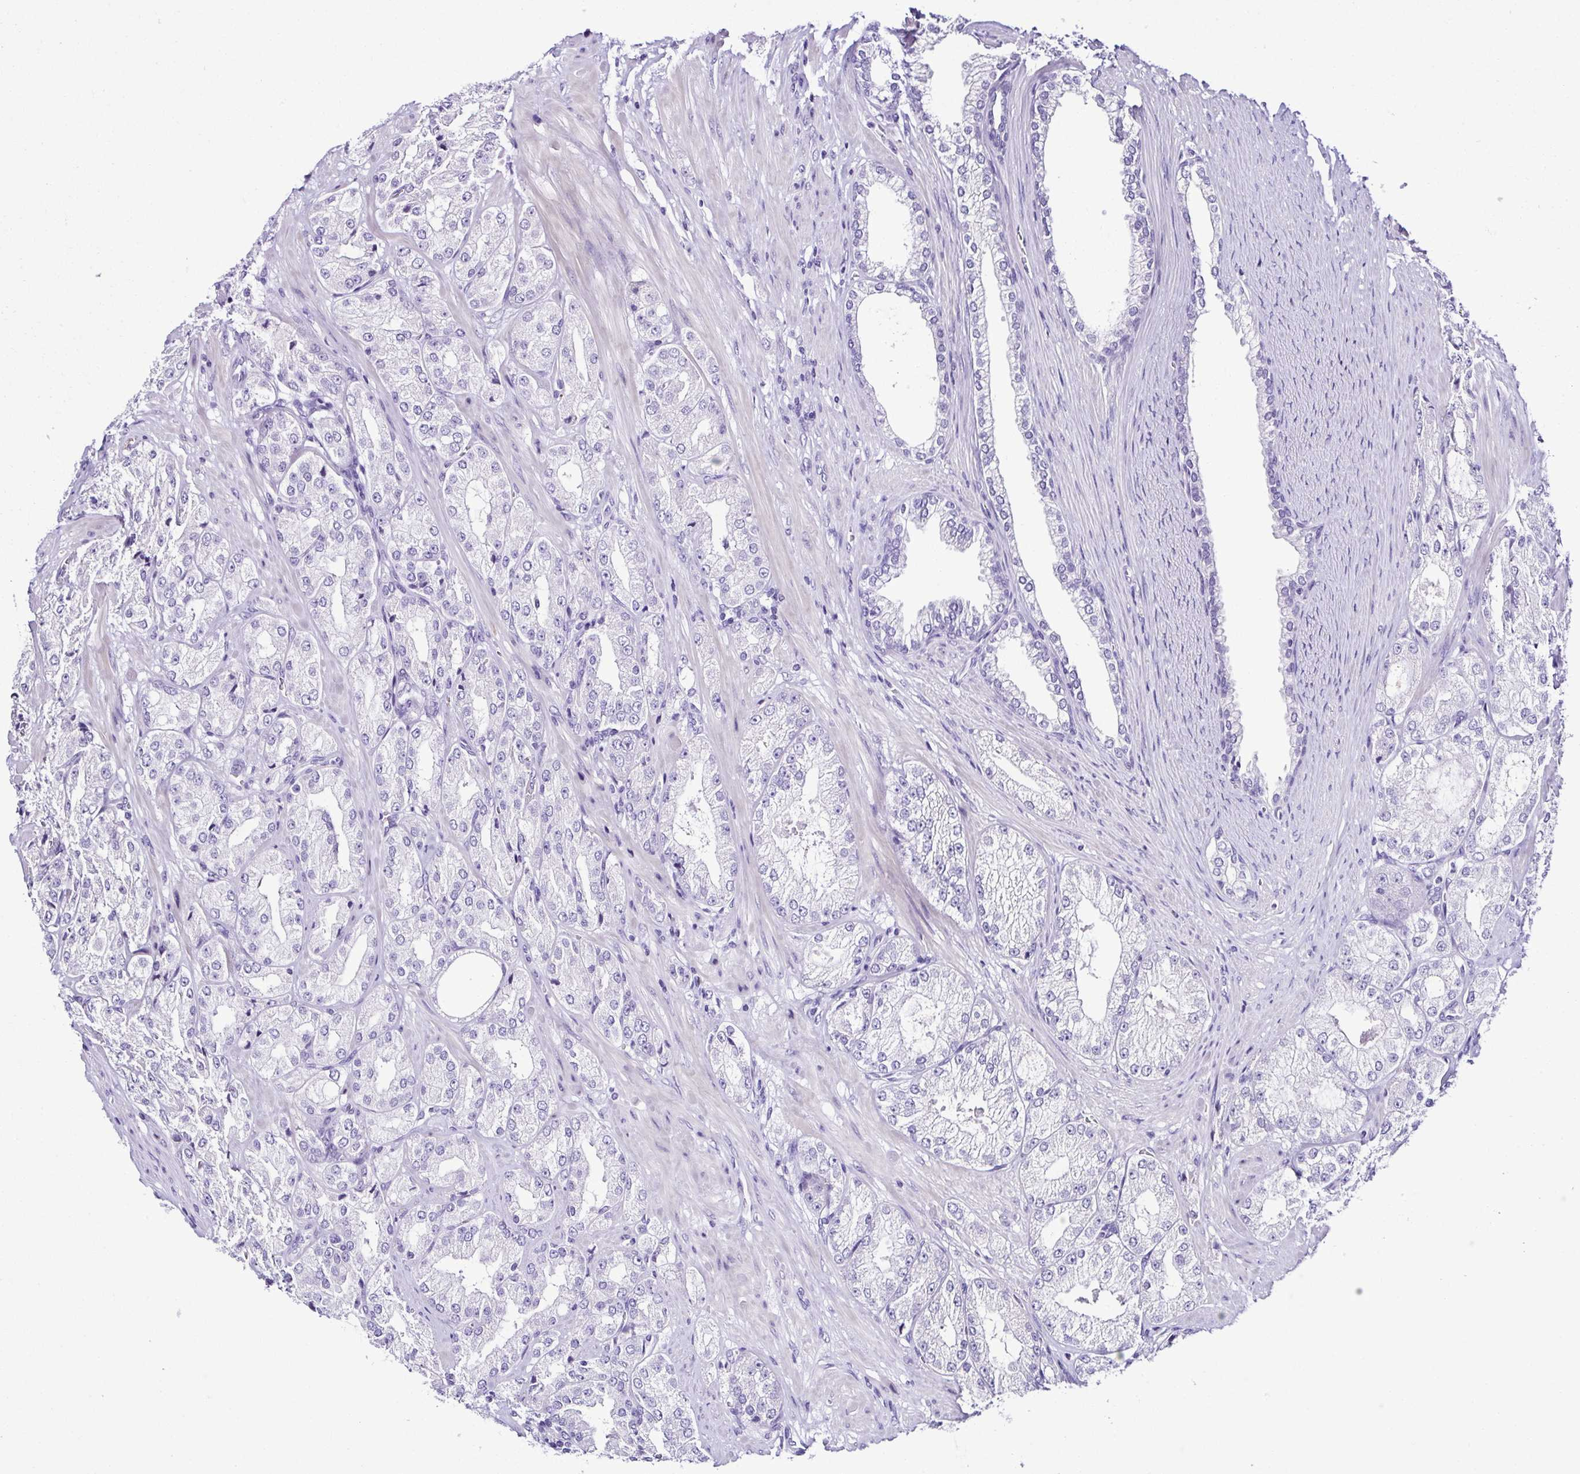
{"staining": {"intensity": "negative", "quantity": "none", "location": "none"}, "tissue": "prostate cancer", "cell_type": "Tumor cells", "image_type": "cancer", "snomed": [{"axis": "morphology", "description": "Adenocarcinoma, High grade"}, {"axis": "topography", "description": "Prostate"}], "caption": "Prostate cancer (adenocarcinoma (high-grade)) stained for a protein using immunohistochemistry (IHC) shows no expression tumor cells.", "gene": "SRL", "patient": {"sex": "male", "age": 68}}